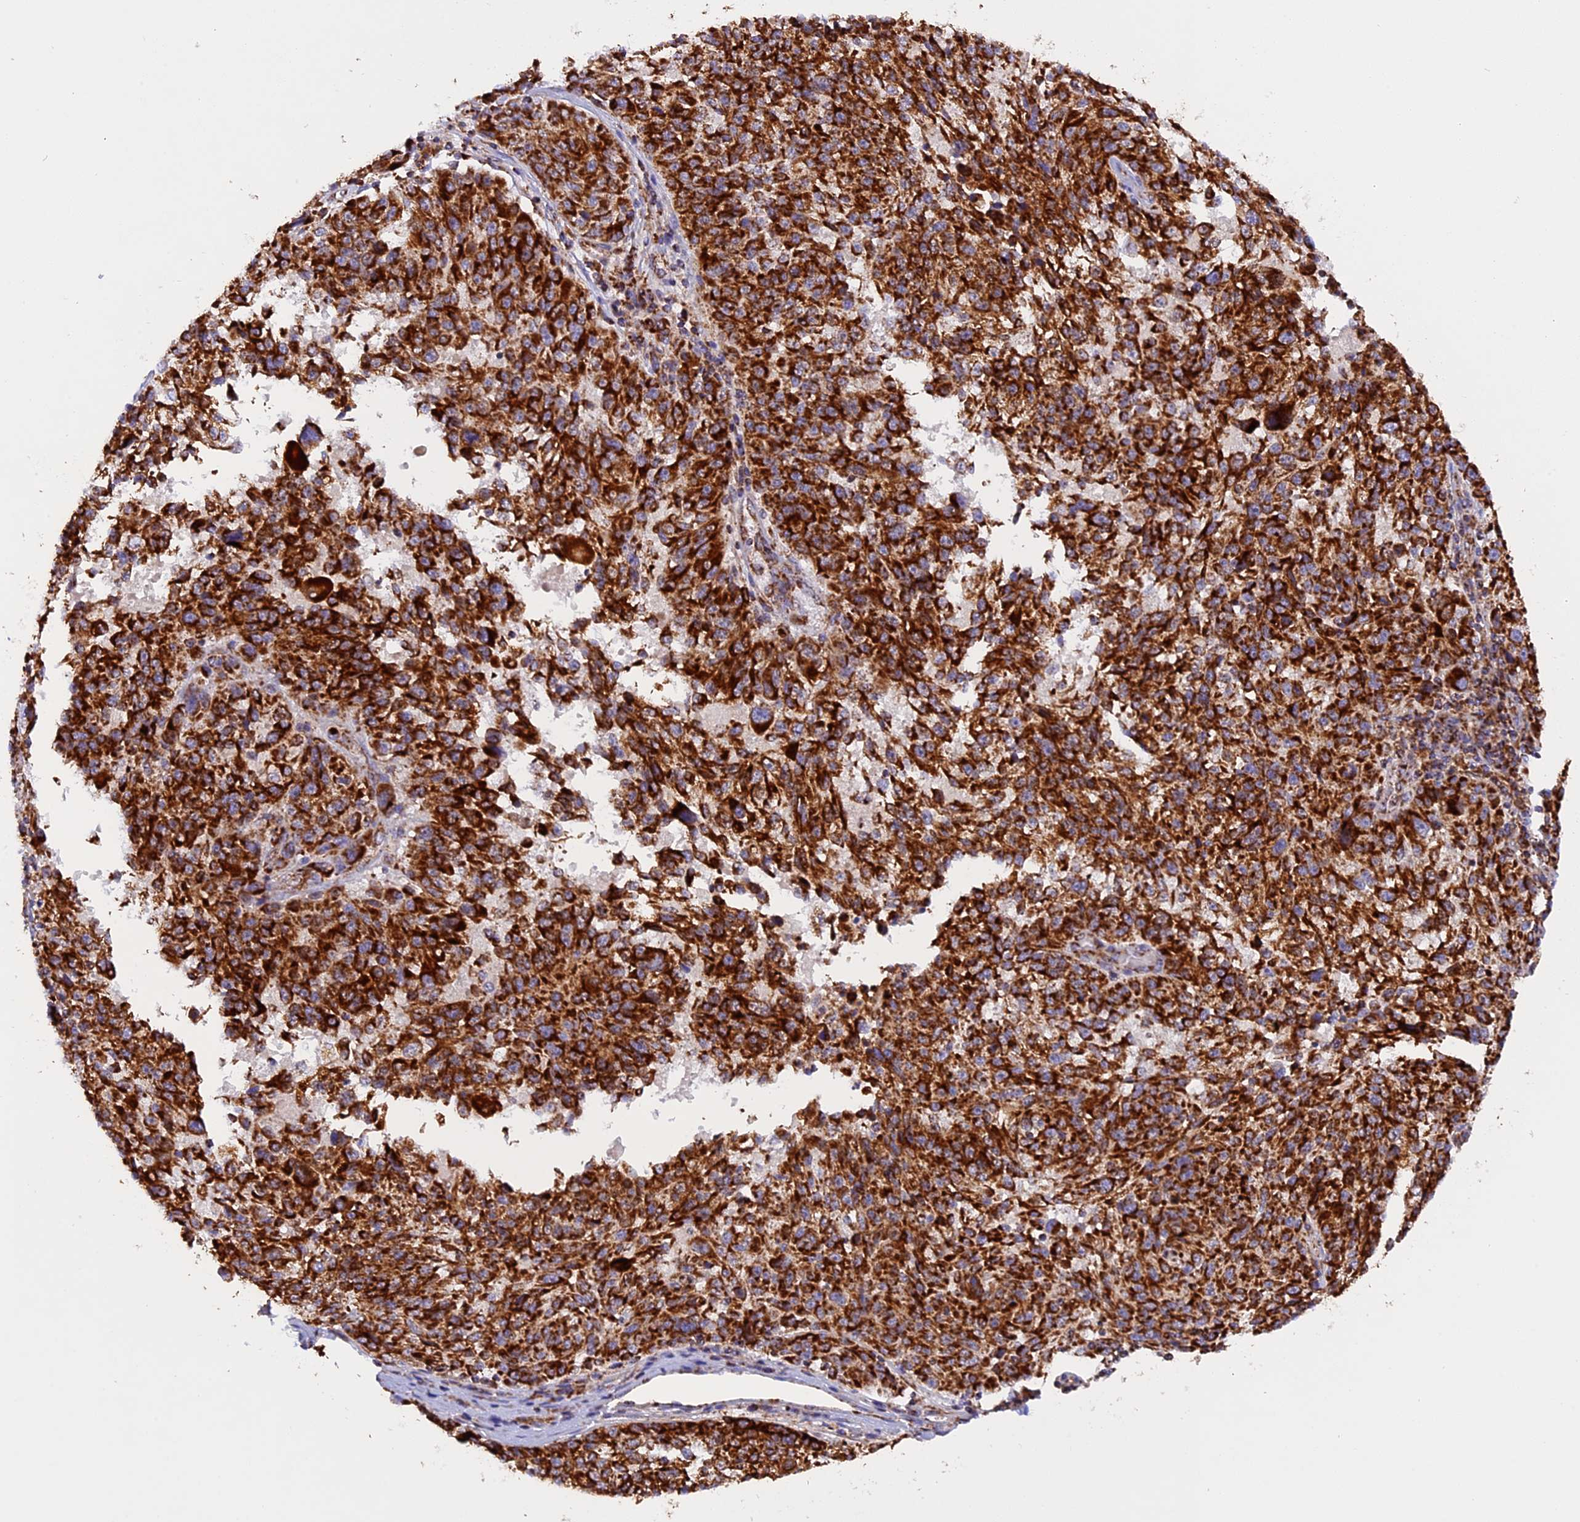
{"staining": {"intensity": "strong", "quantity": ">75%", "location": "cytoplasmic/membranous"}, "tissue": "melanoma", "cell_type": "Tumor cells", "image_type": "cancer", "snomed": [{"axis": "morphology", "description": "Malignant melanoma, NOS"}, {"axis": "topography", "description": "Skin"}], "caption": "Protein staining displays strong cytoplasmic/membranous positivity in approximately >75% of tumor cells in malignant melanoma.", "gene": "UQCRB", "patient": {"sex": "male", "age": 53}}